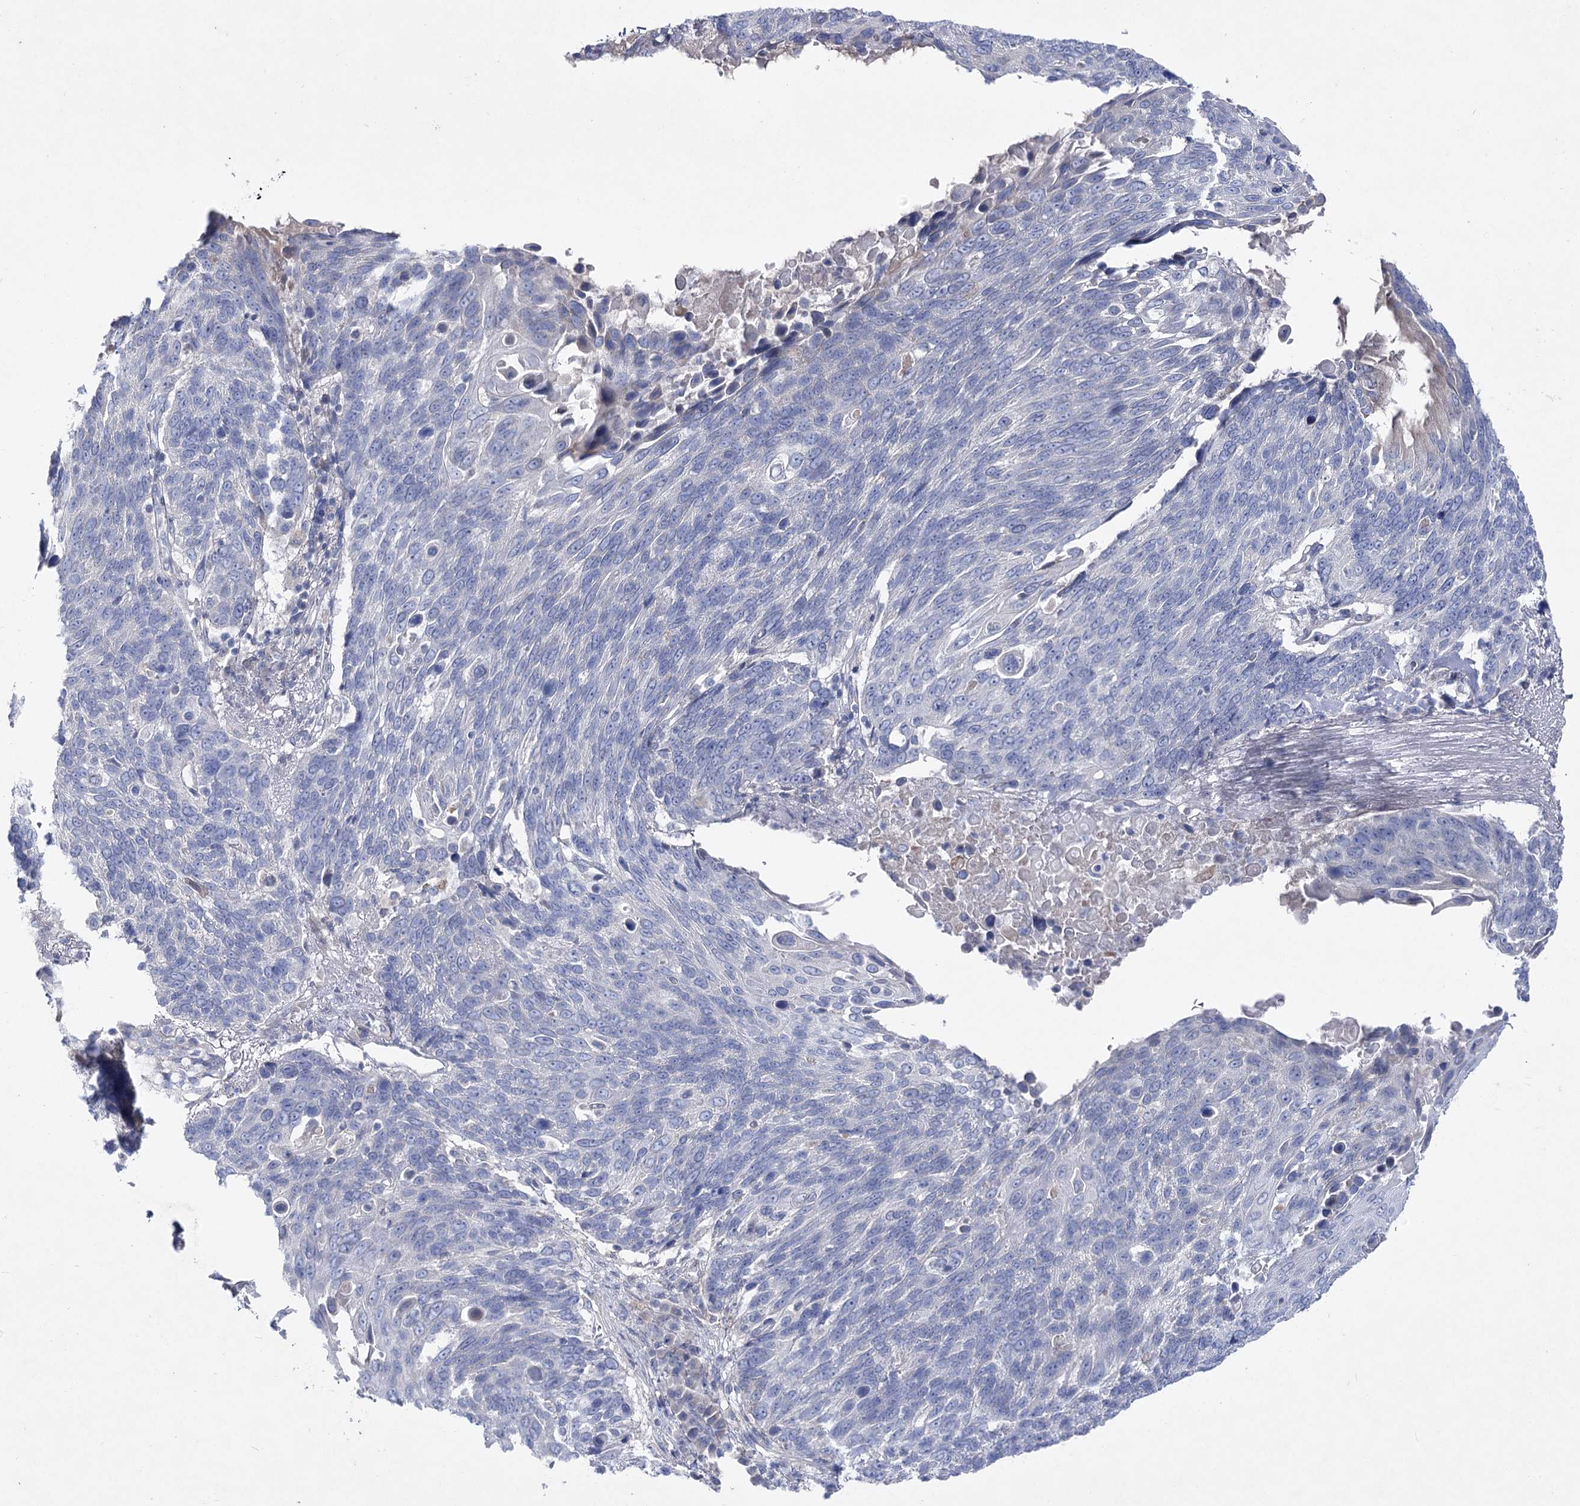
{"staining": {"intensity": "negative", "quantity": "none", "location": "none"}, "tissue": "lung cancer", "cell_type": "Tumor cells", "image_type": "cancer", "snomed": [{"axis": "morphology", "description": "Squamous cell carcinoma, NOS"}, {"axis": "topography", "description": "Lung"}], "caption": "High power microscopy image of an immunohistochemistry (IHC) photomicrograph of lung squamous cell carcinoma, revealing no significant positivity in tumor cells. (Brightfield microscopy of DAB IHC at high magnification).", "gene": "LRRC14B", "patient": {"sex": "male", "age": 66}}